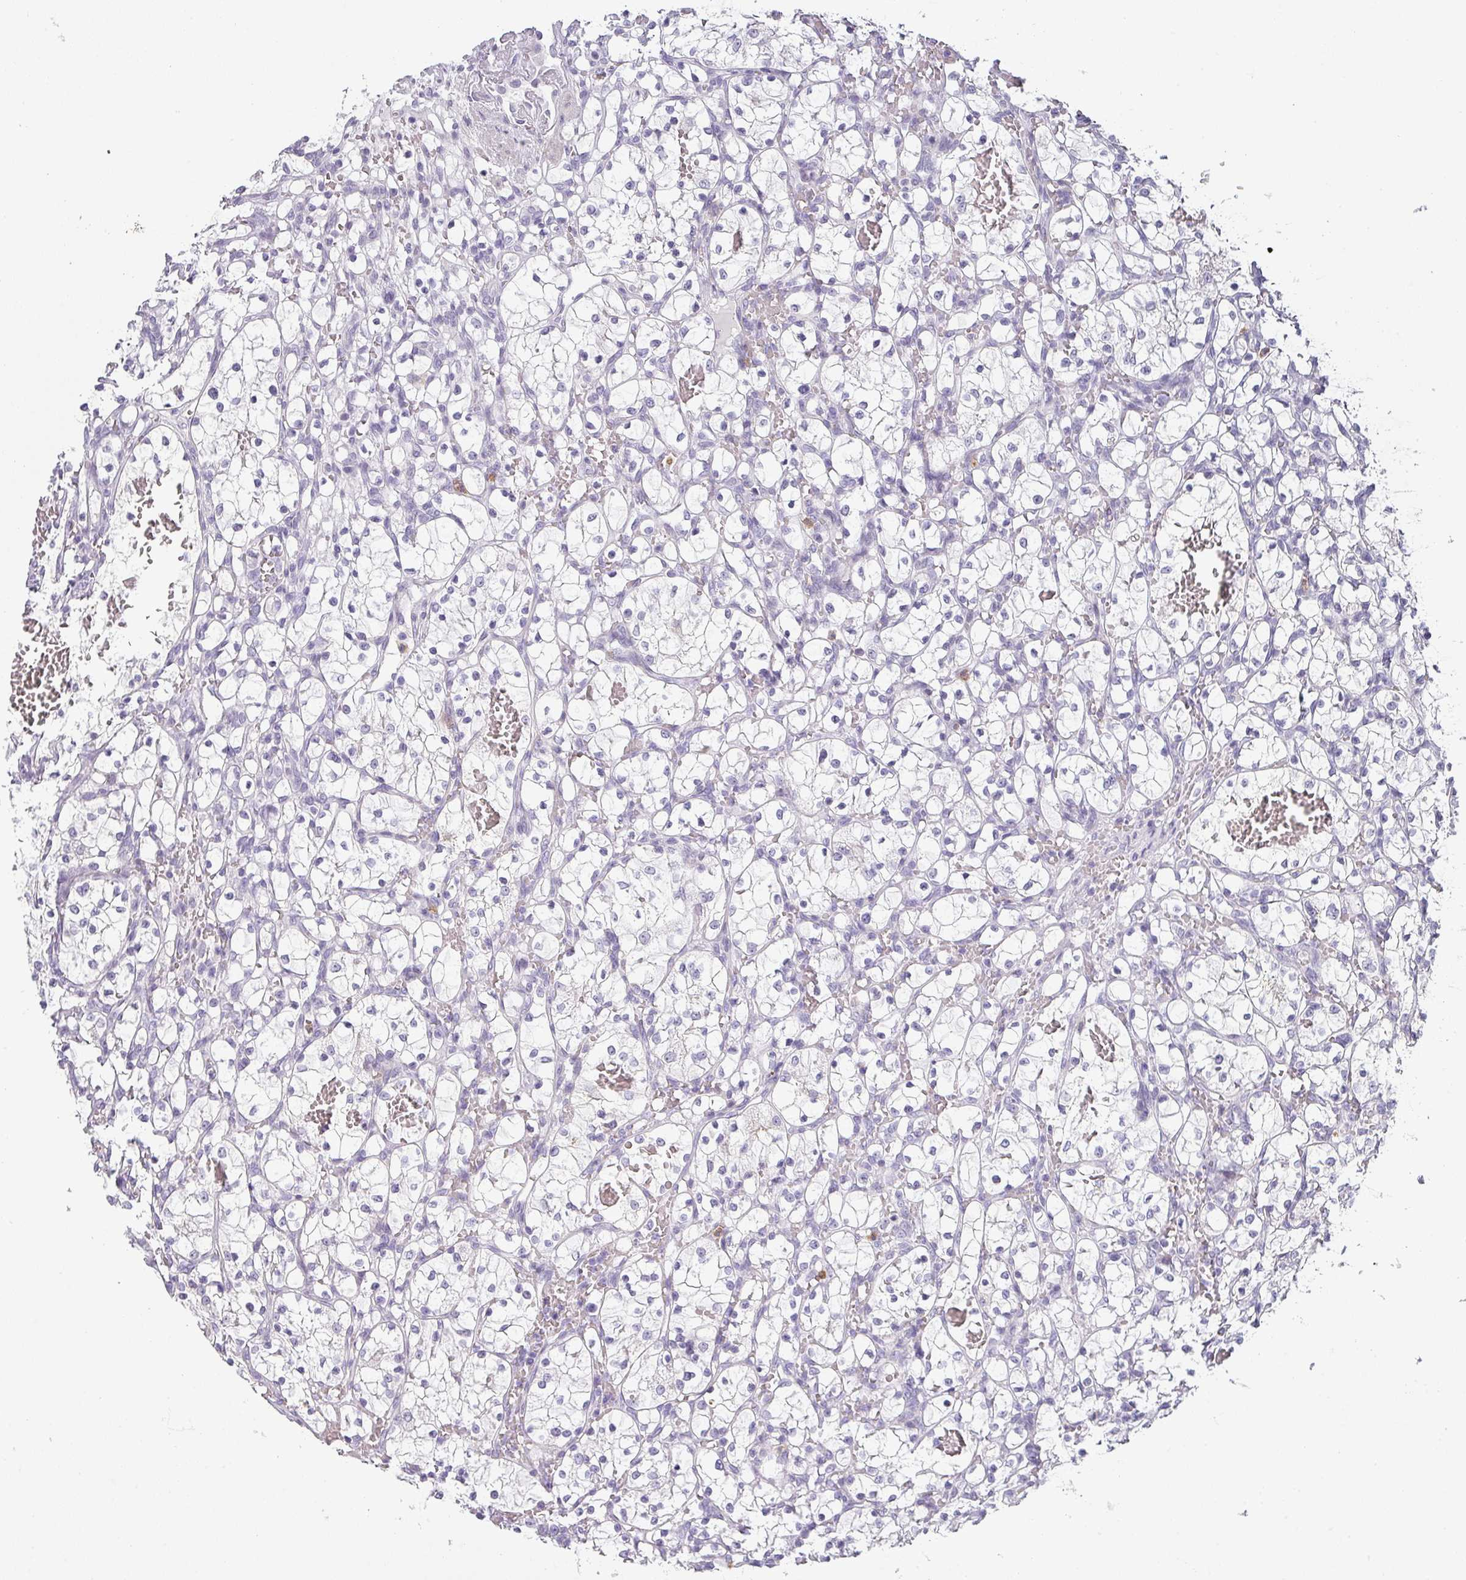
{"staining": {"intensity": "negative", "quantity": "none", "location": "none"}, "tissue": "renal cancer", "cell_type": "Tumor cells", "image_type": "cancer", "snomed": [{"axis": "morphology", "description": "Adenocarcinoma, NOS"}, {"axis": "topography", "description": "Kidney"}], "caption": "Renal cancer (adenocarcinoma) was stained to show a protein in brown. There is no significant positivity in tumor cells. (DAB immunohistochemistry (IHC) visualized using brightfield microscopy, high magnification).", "gene": "BTLA", "patient": {"sex": "female", "age": 69}}